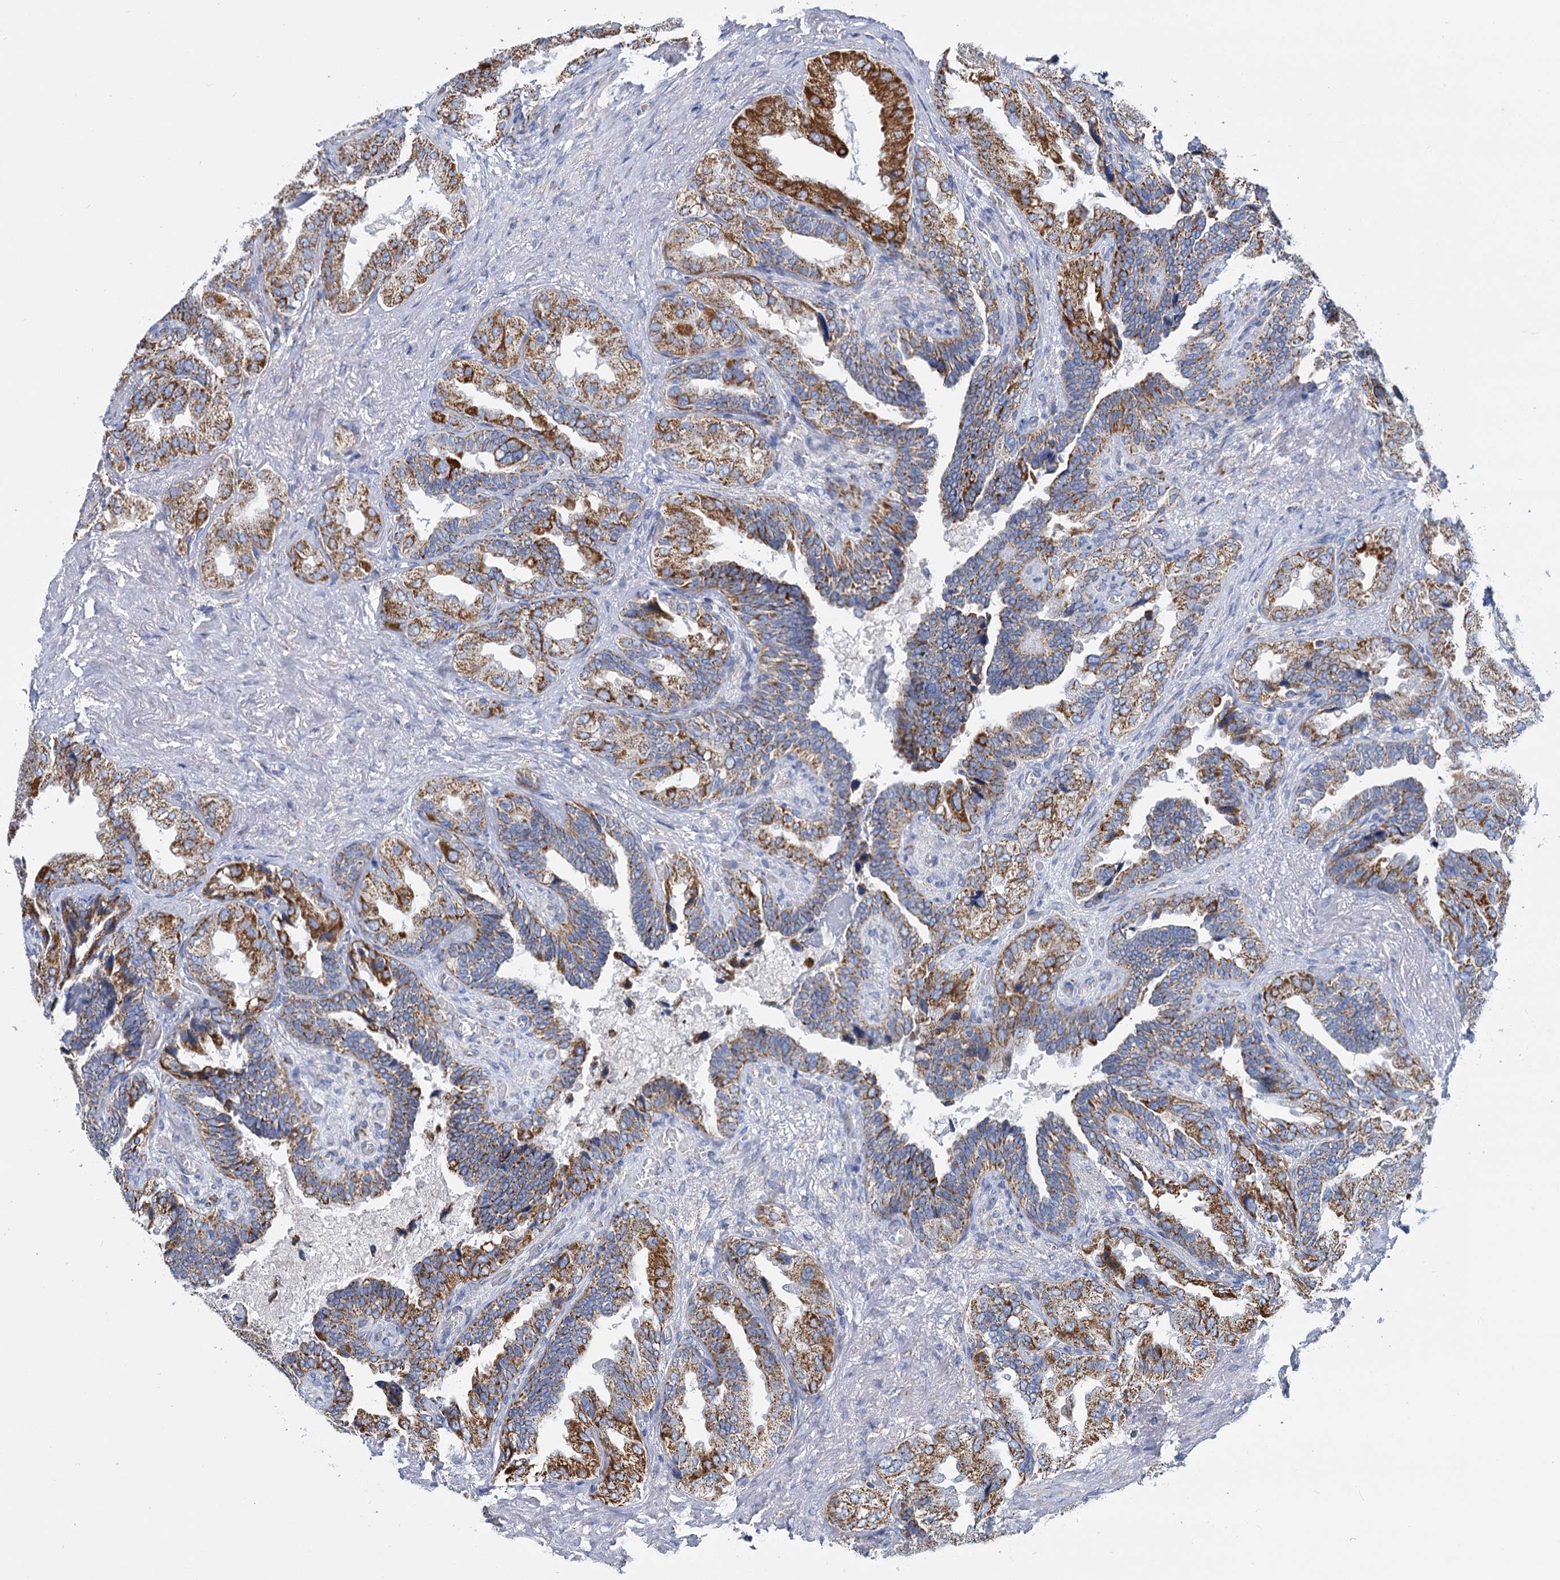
{"staining": {"intensity": "moderate", "quantity": ">75%", "location": "cytoplasmic/membranous"}, "tissue": "seminal vesicle", "cell_type": "Glandular cells", "image_type": "normal", "snomed": [{"axis": "morphology", "description": "Normal tissue, NOS"}, {"axis": "topography", "description": "Seminal veicle"}, {"axis": "topography", "description": "Peripheral nerve tissue"}], "caption": "Immunohistochemical staining of benign seminal vesicle displays >75% levels of moderate cytoplasmic/membranous protein positivity in about >75% of glandular cells.", "gene": "CCP110", "patient": {"sex": "male", "age": 63}}